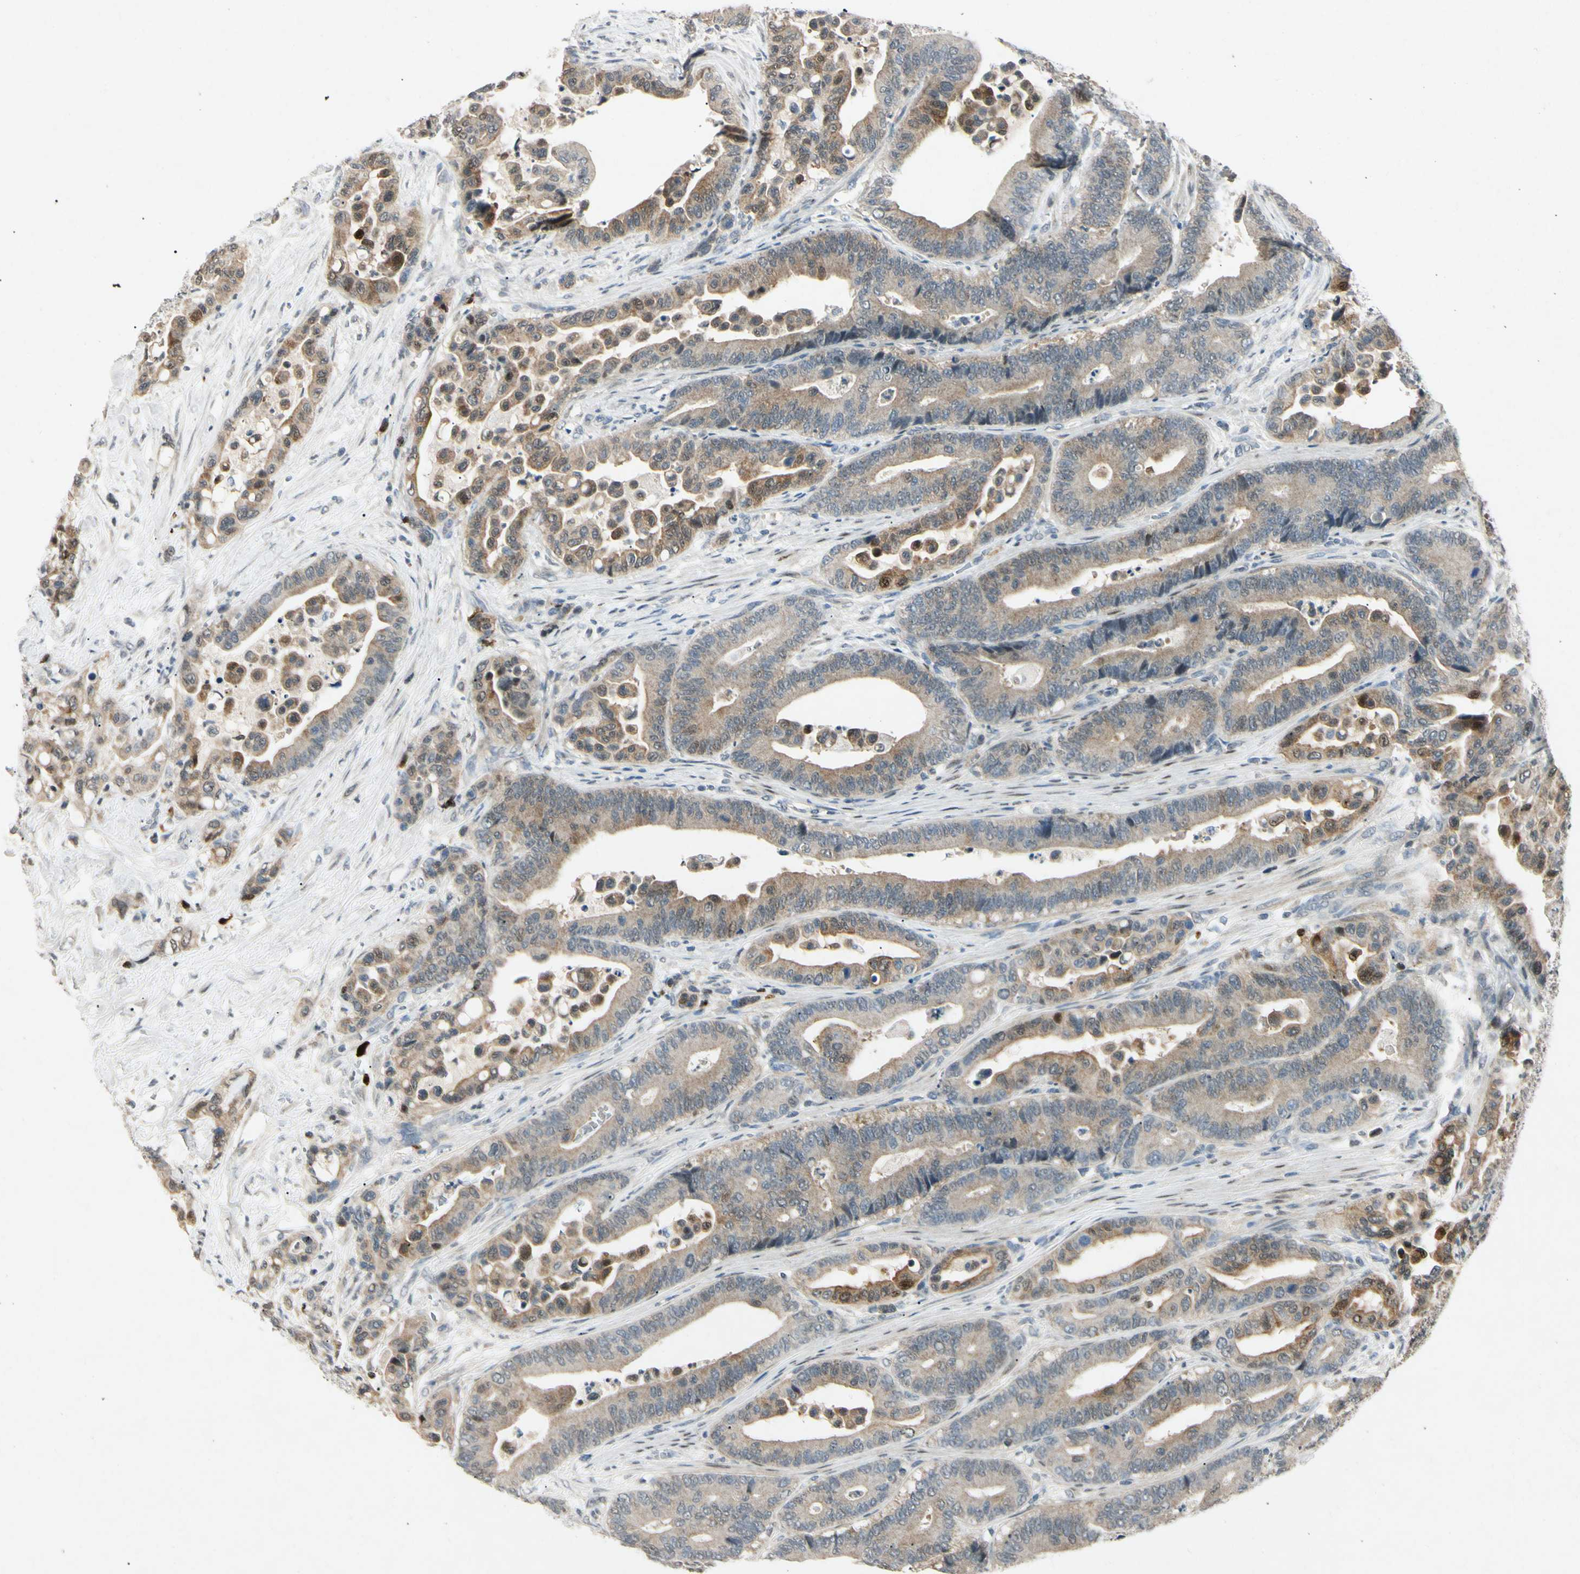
{"staining": {"intensity": "moderate", "quantity": ">75%", "location": "cytoplasmic/membranous"}, "tissue": "colorectal cancer", "cell_type": "Tumor cells", "image_type": "cancer", "snomed": [{"axis": "morphology", "description": "Normal tissue, NOS"}, {"axis": "morphology", "description": "Adenocarcinoma, NOS"}, {"axis": "topography", "description": "Colon"}], "caption": "Immunohistochemistry (IHC) (DAB (3,3'-diaminobenzidine)) staining of human colorectal adenocarcinoma displays moderate cytoplasmic/membranous protein positivity in about >75% of tumor cells.", "gene": "HSPA1B", "patient": {"sex": "male", "age": 82}}